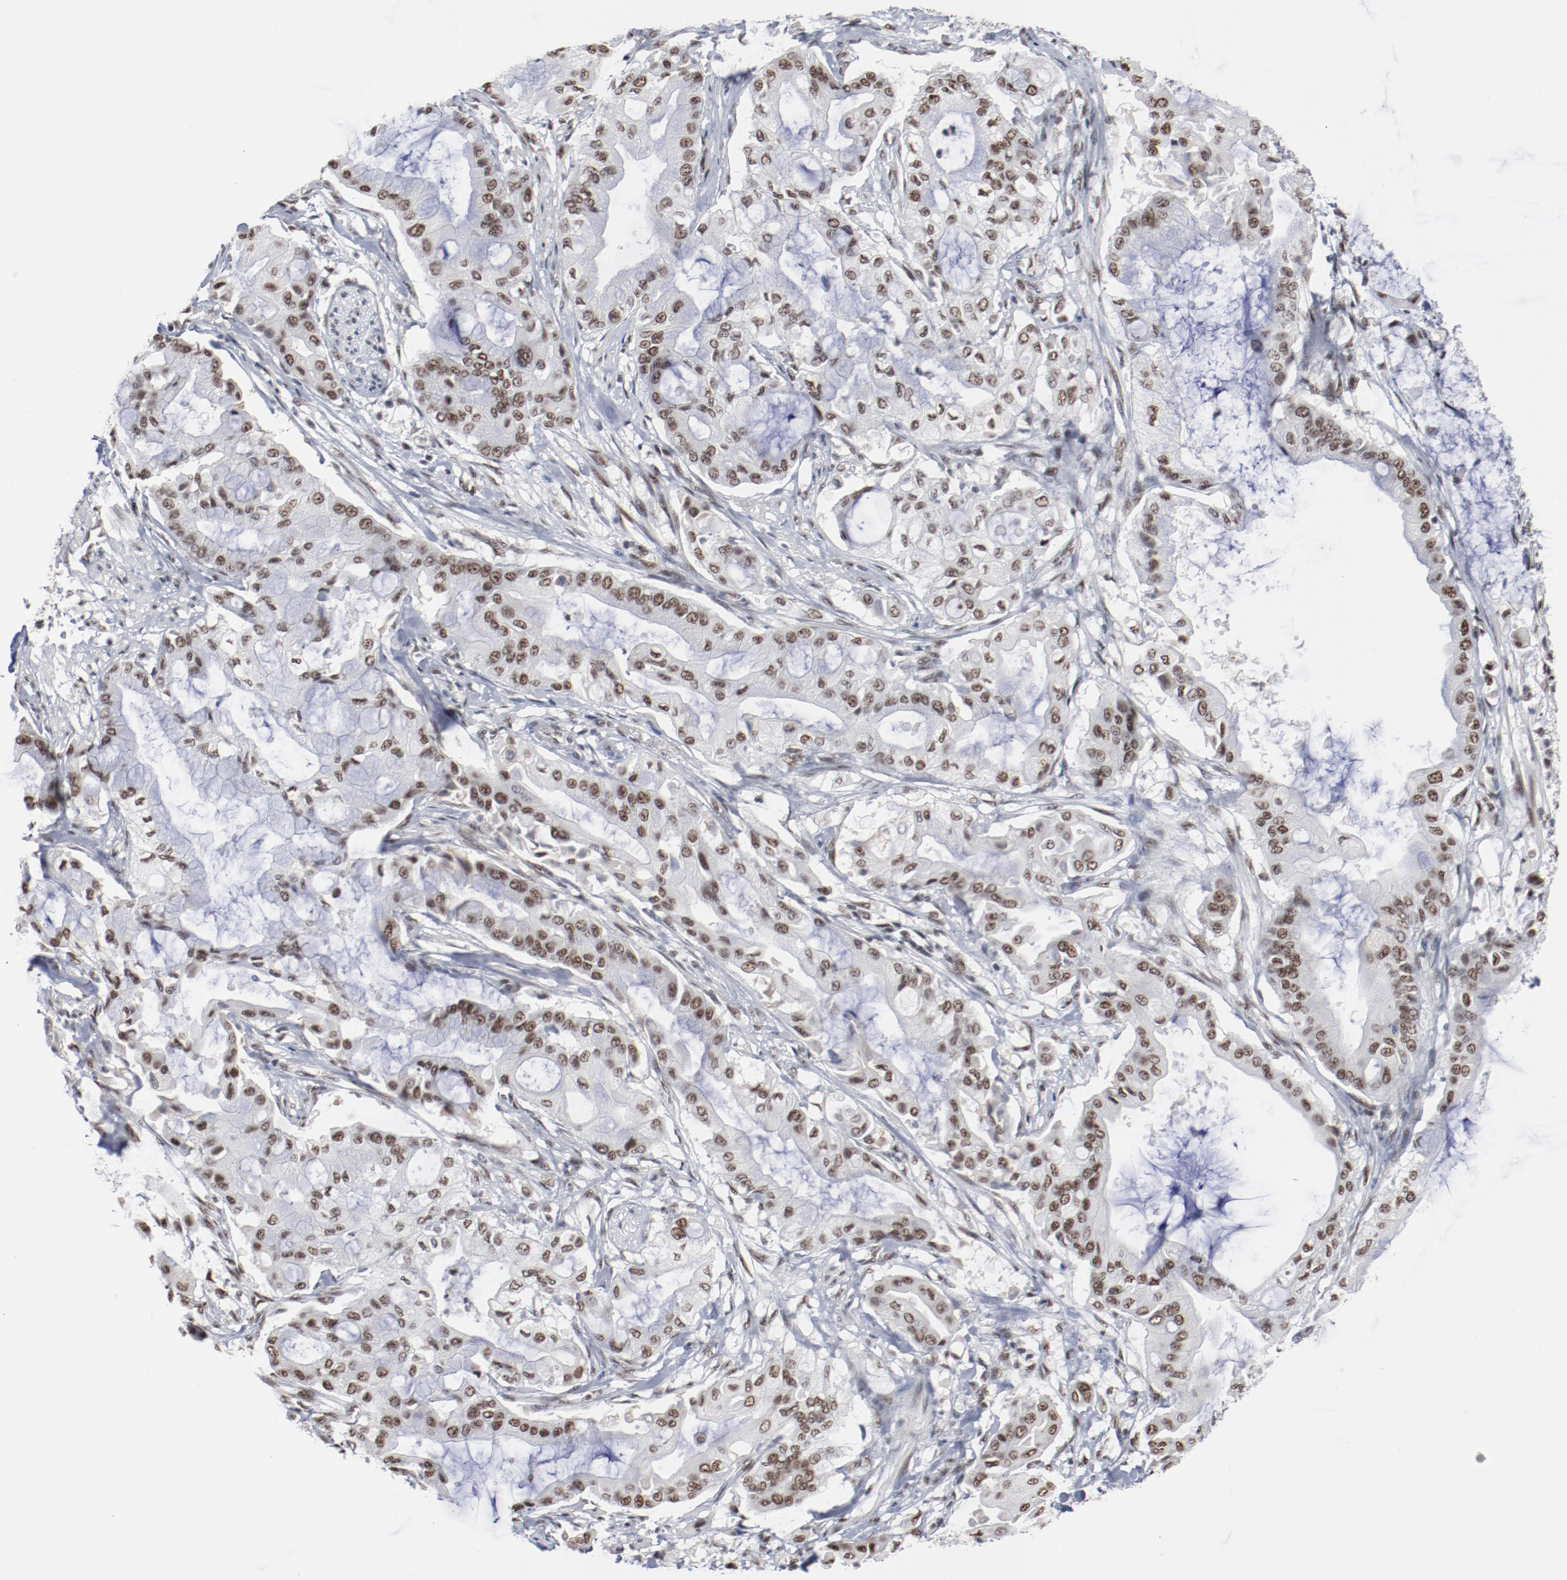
{"staining": {"intensity": "moderate", "quantity": ">75%", "location": "nuclear"}, "tissue": "pancreatic cancer", "cell_type": "Tumor cells", "image_type": "cancer", "snomed": [{"axis": "morphology", "description": "Adenocarcinoma, NOS"}, {"axis": "morphology", "description": "Adenocarcinoma, metastatic, NOS"}, {"axis": "topography", "description": "Lymph node"}, {"axis": "topography", "description": "Pancreas"}, {"axis": "topography", "description": "Duodenum"}], "caption": "Immunohistochemistry of human pancreatic metastatic adenocarcinoma exhibits medium levels of moderate nuclear expression in about >75% of tumor cells.", "gene": "BUB3", "patient": {"sex": "female", "age": 64}}